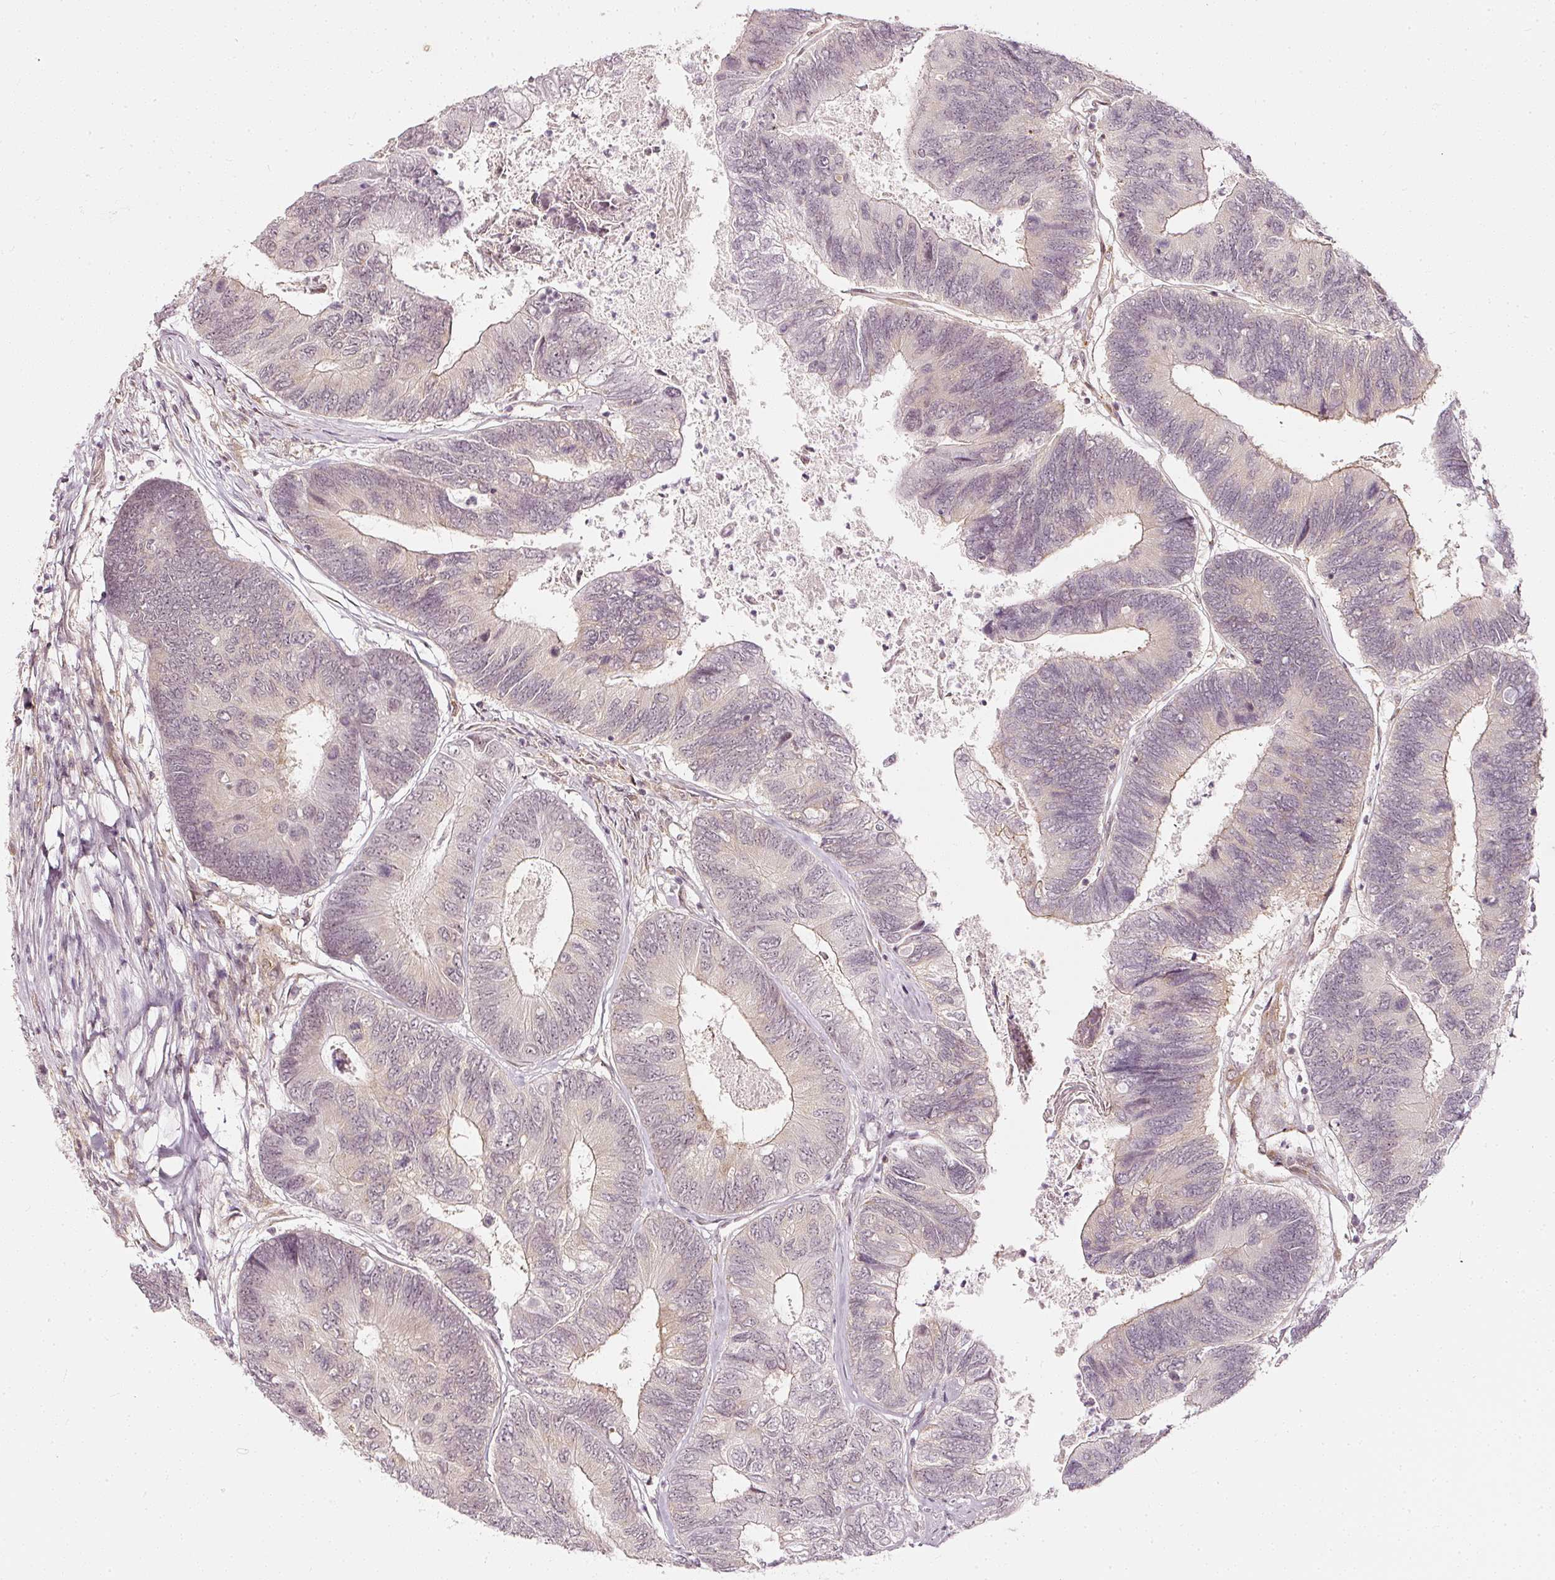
{"staining": {"intensity": "weak", "quantity": "<25%", "location": "cytoplasmic/membranous"}, "tissue": "colorectal cancer", "cell_type": "Tumor cells", "image_type": "cancer", "snomed": [{"axis": "morphology", "description": "Adenocarcinoma, NOS"}, {"axis": "topography", "description": "Colon"}], "caption": "DAB immunohistochemical staining of human colorectal adenocarcinoma reveals no significant staining in tumor cells.", "gene": "DRD2", "patient": {"sex": "female", "age": 67}}